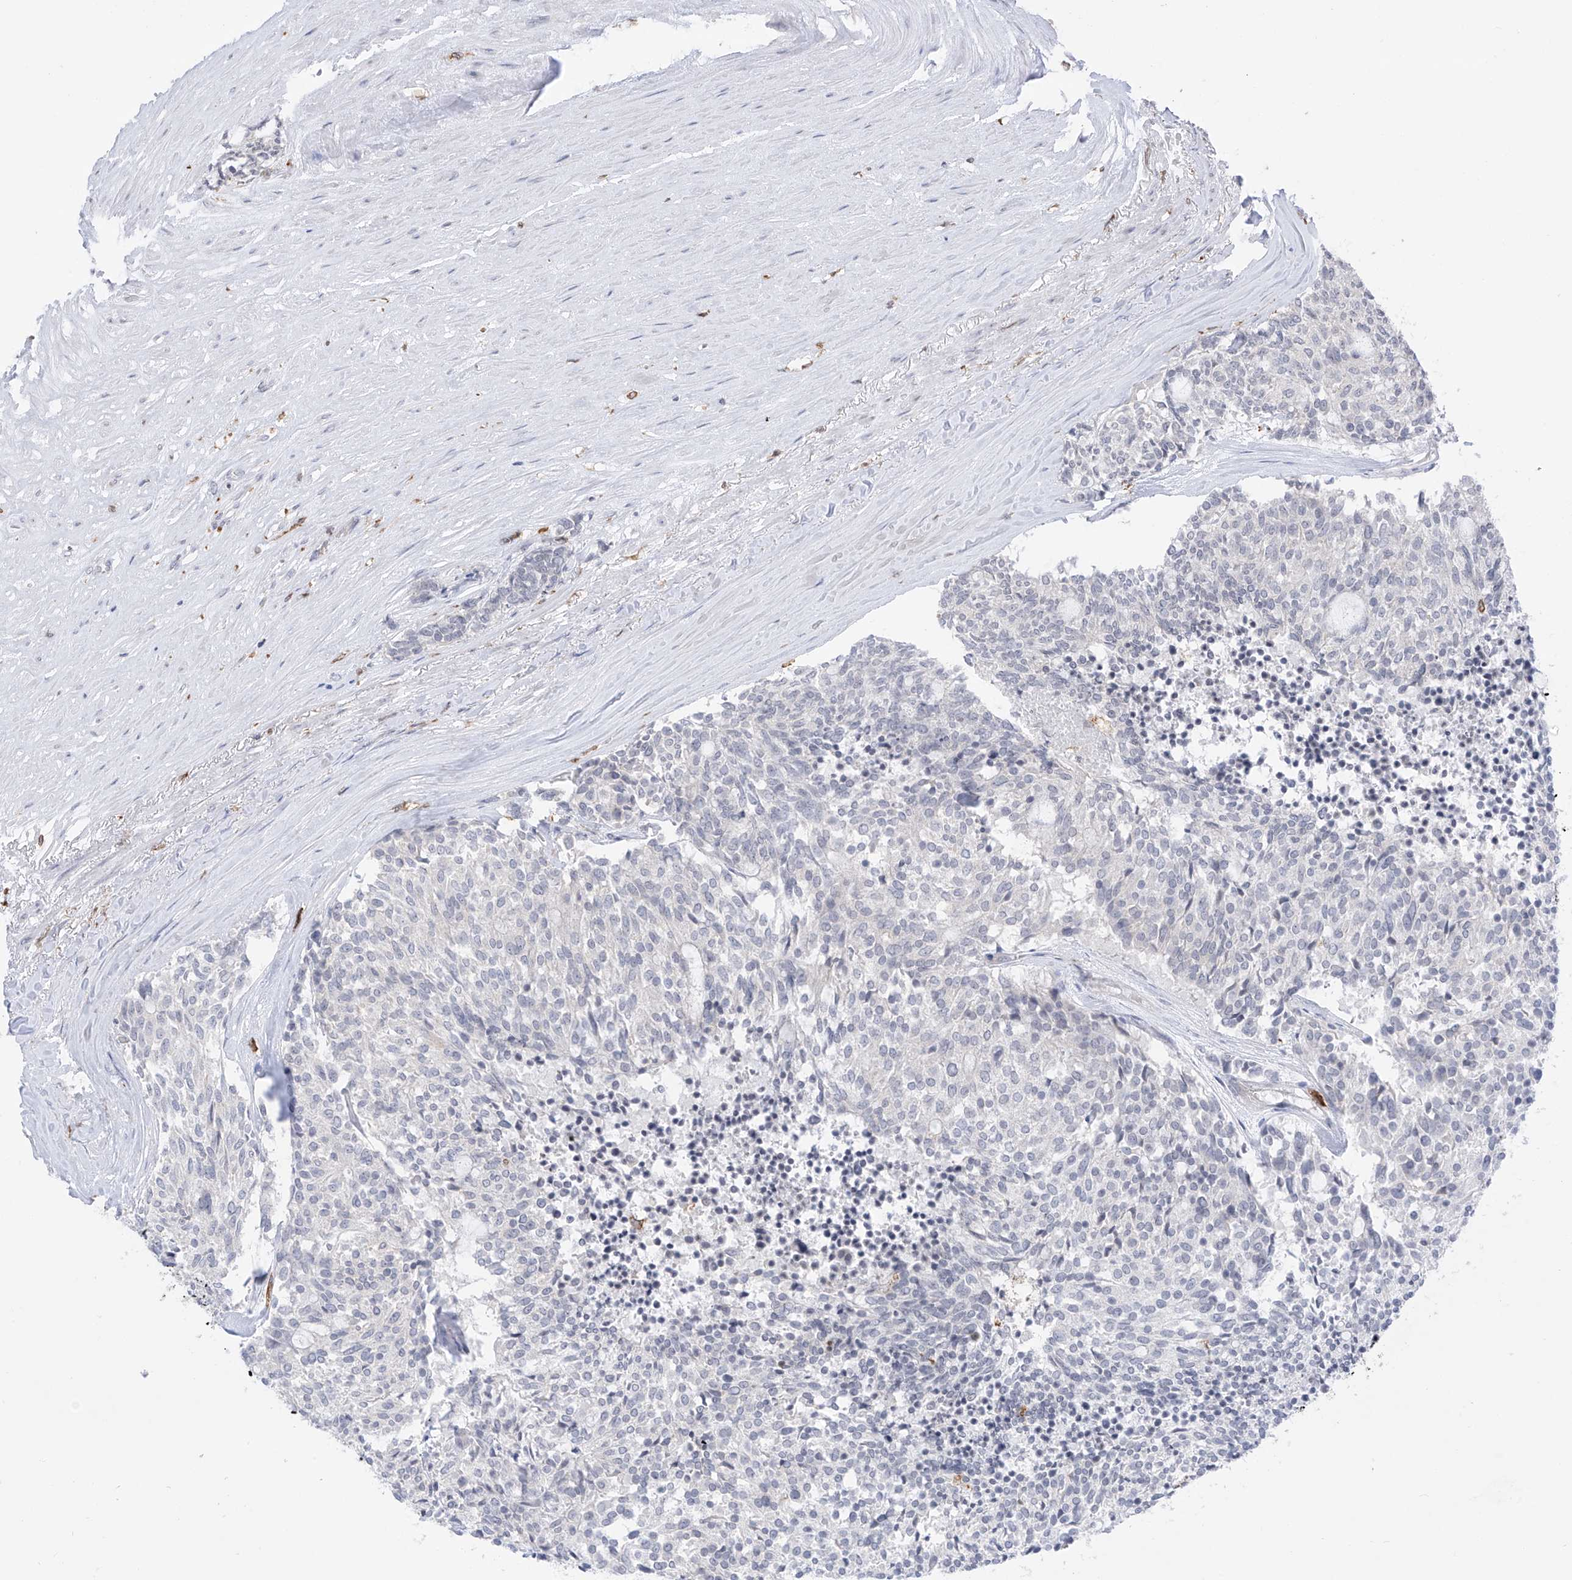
{"staining": {"intensity": "negative", "quantity": "none", "location": "none"}, "tissue": "carcinoid", "cell_type": "Tumor cells", "image_type": "cancer", "snomed": [{"axis": "morphology", "description": "Carcinoid, malignant, NOS"}, {"axis": "topography", "description": "Pancreas"}], "caption": "An immunohistochemistry image of carcinoid is shown. There is no staining in tumor cells of carcinoid.", "gene": "TBXAS1", "patient": {"sex": "female", "age": 54}}